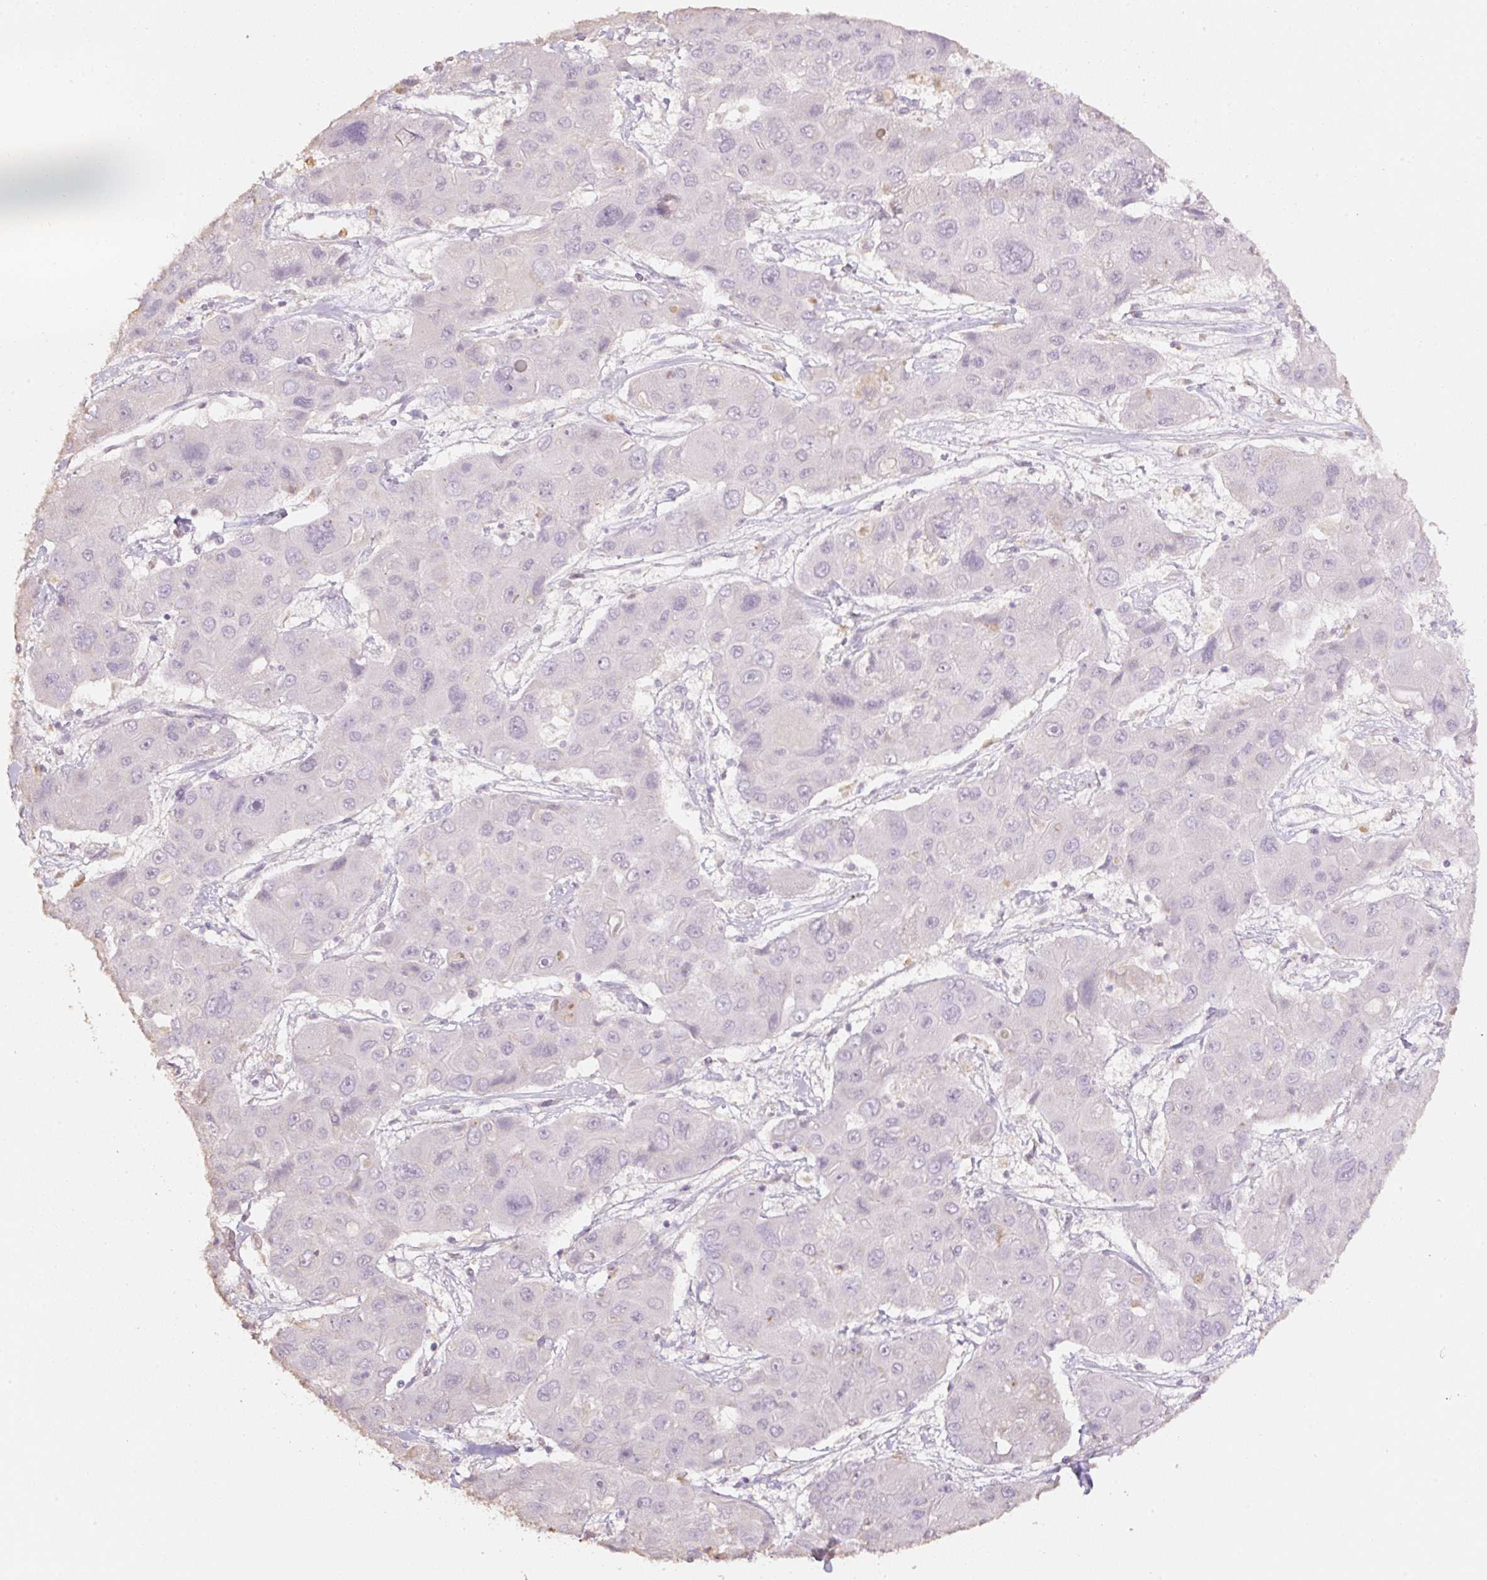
{"staining": {"intensity": "negative", "quantity": "none", "location": "none"}, "tissue": "liver cancer", "cell_type": "Tumor cells", "image_type": "cancer", "snomed": [{"axis": "morphology", "description": "Cholangiocarcinoma"}, {"axis": "topography", "description": "Liver"}], "caption": "High magnification brightfield microscopy of liver cholangiocarcinoma stained with DAB (brown) and counterstained with hematoxylin (blue): tumor cells show no significant staining.", "gene": "MBOAT7", "patient": {"sex": "male", "age": 67}}